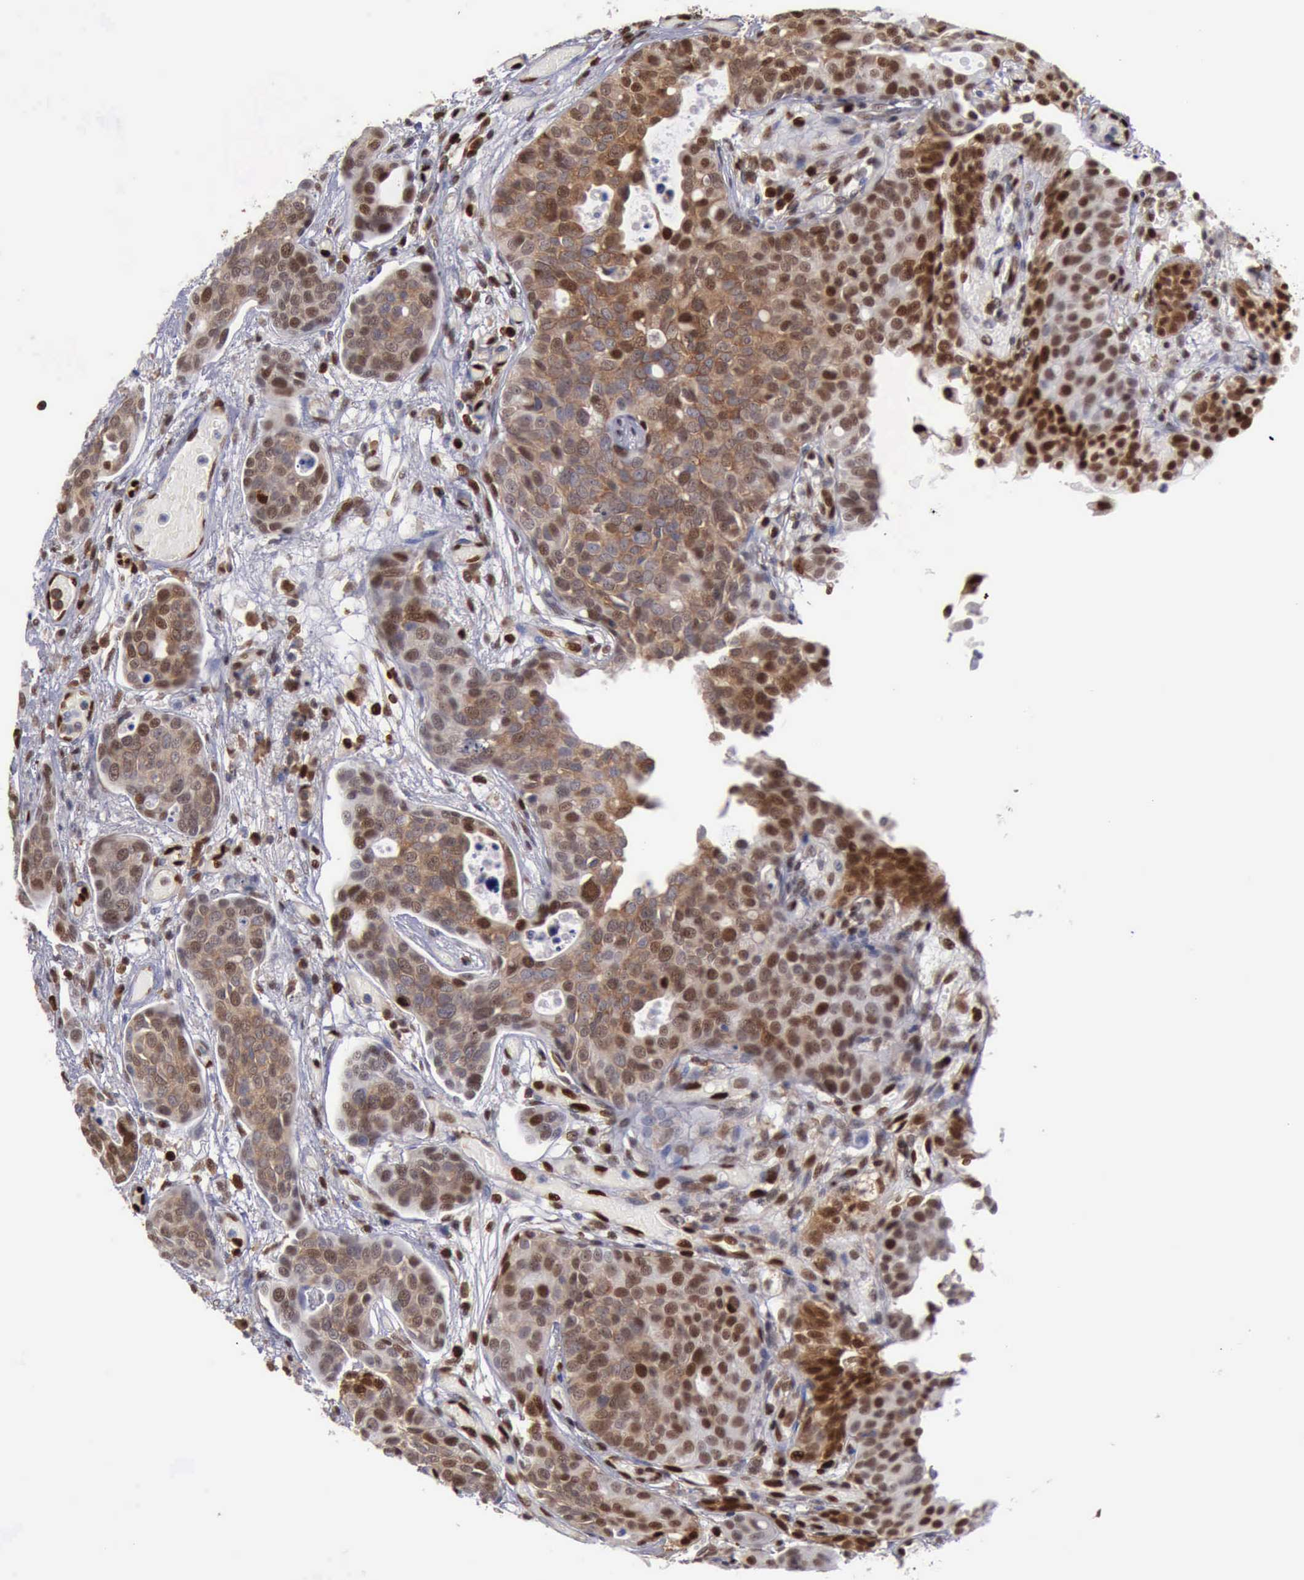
{"staining": {"intensity": "strong", "quantity": "25%-75%", "location": "cytoplasmic/membranous,nuclear"}, "tissue": "urothelial cancer", "cell_type": "Tumor cells", "image_type": "cancer", "snomed": [{"axis": "morphology", "description": "Urothelial carcinoma, High grade"}, {"axis": "topography", "description": "Urinary bladder"}], "caption": "Immunohistochemistry of human urothelial cancer reveals high levels of strong cytoplasmic/membranous and nuclear expression in about 25%-75% of tumor cells.", "gene": "PDCD4", "patient": {"sex": "male", "age": 78}}